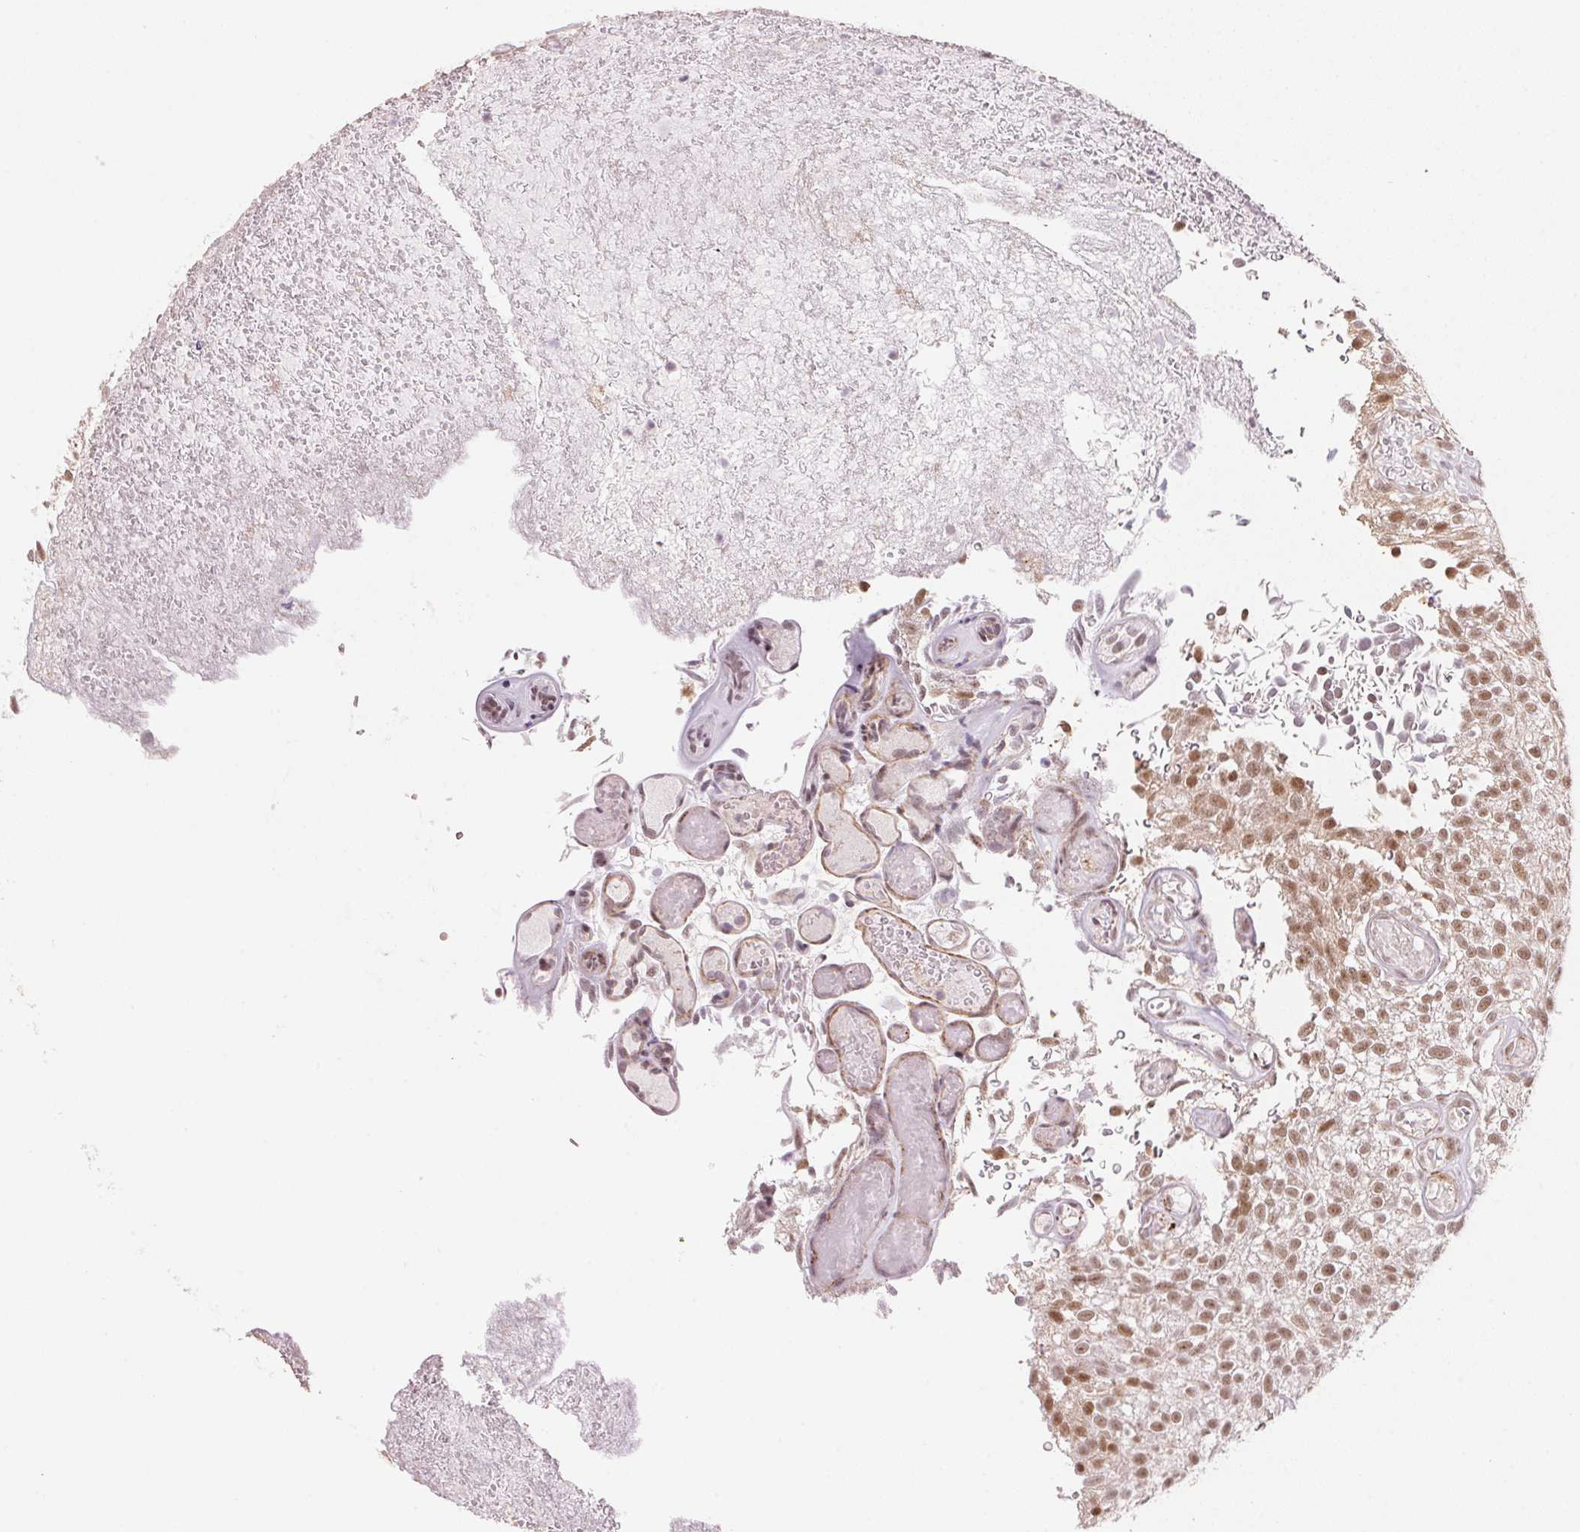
{"staining": {"intensity": "moderate", "quantity": ">75%", "location": "nuclear"}, "tissue": "urothelial cancer", "cell_type": "Tumor cells", "image_type": "cancer", "snomed": [{"axis": "morphology", "description": "Urothelial carcinoma, Low grade"}, {"axis": "topography", "description": "Urinary bladder"}], "caption": "Protein analysis of urothelial carcinoma (low-grade) tissue shows moderate nuclear staining in about >75% of tumor cells.", "gene": "HNRNPDL", "patient": {"sex": "male", "age": 78}}